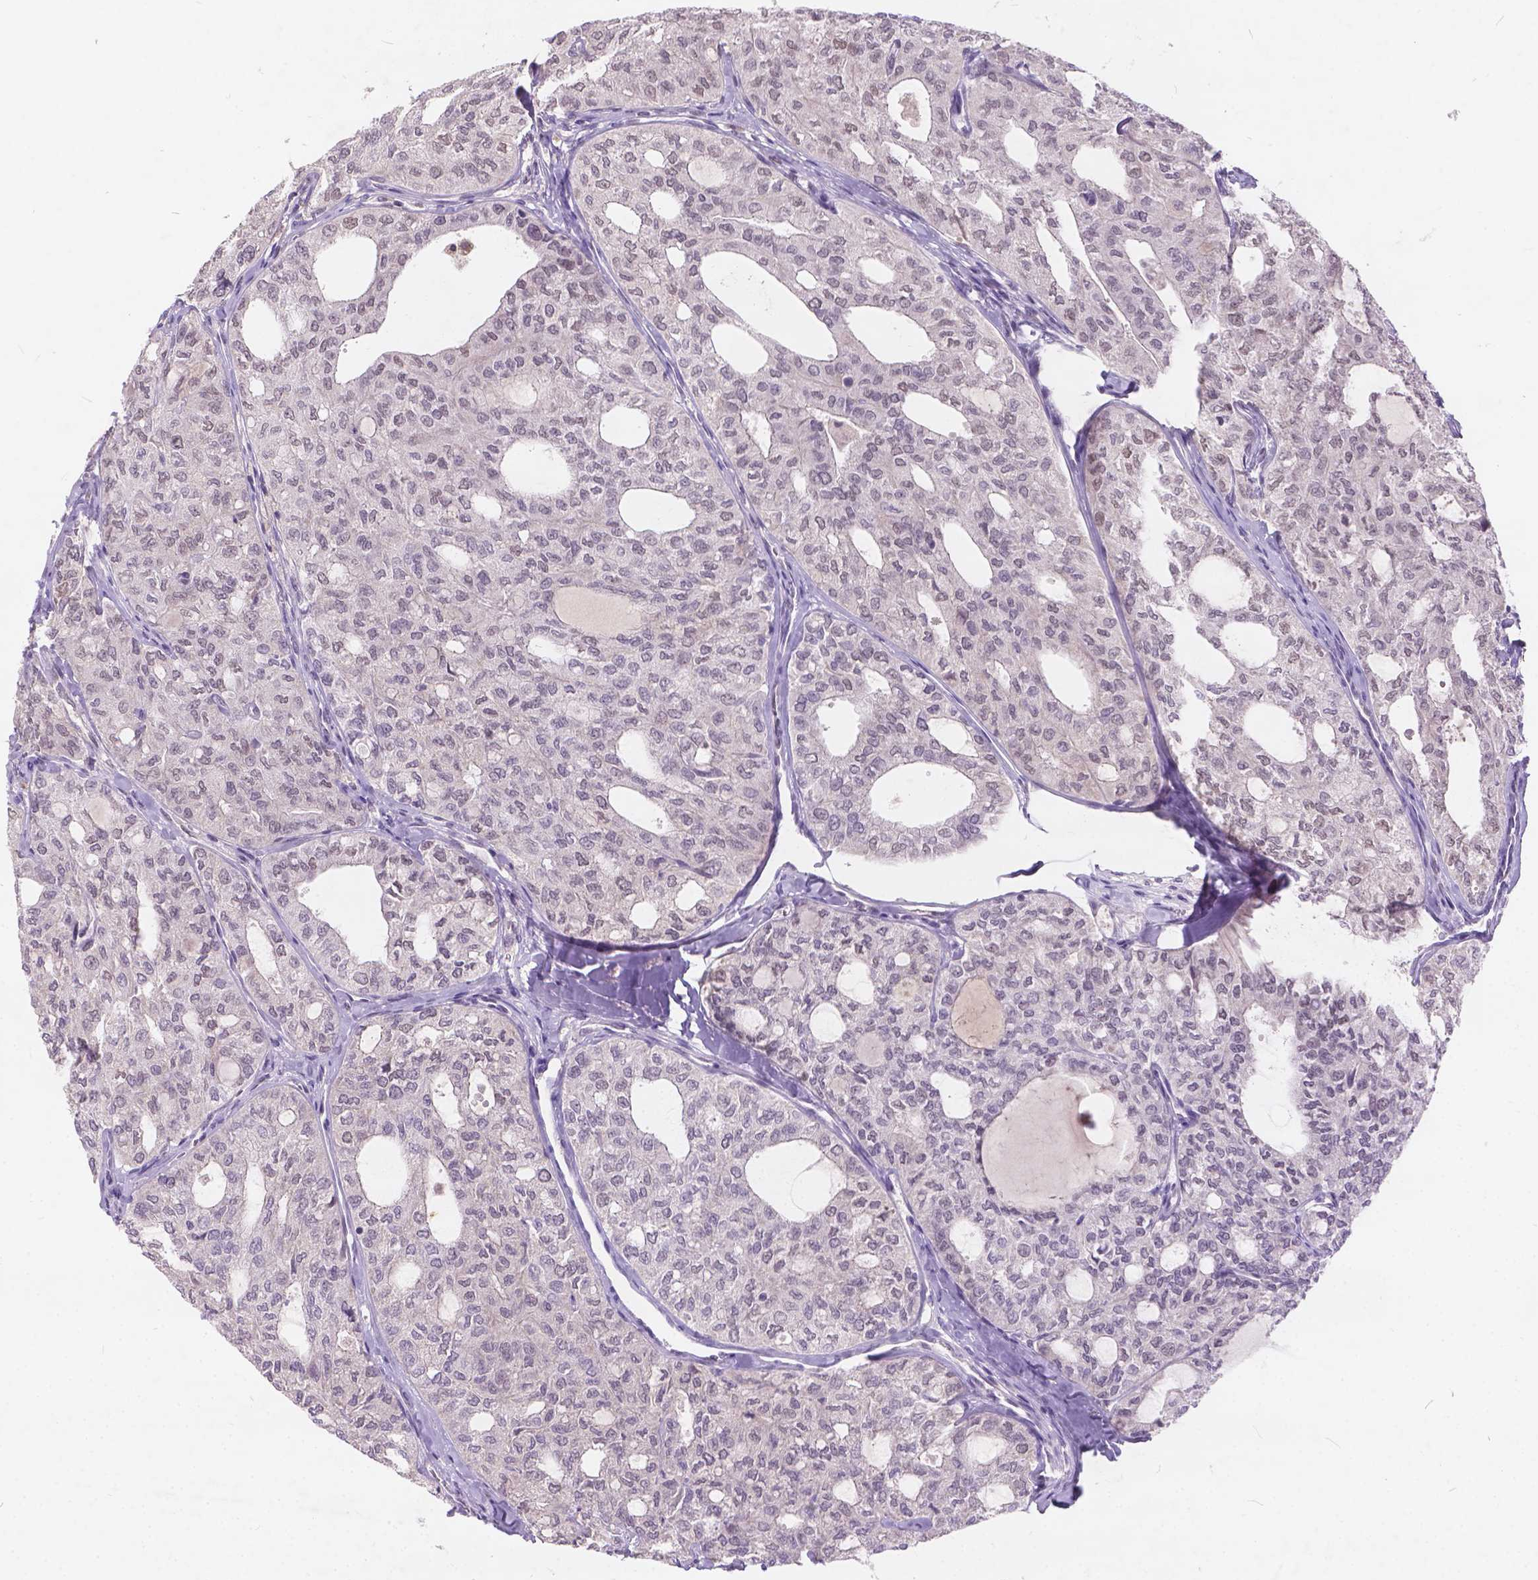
{"staining": {"intensity": "negative", "quantity": "none", "location": "none"}, "tissue": "thyroid cancer", "cell_type": "Tumor cells", "image_type": "cancer", "snomed": [{"axis": "morphology", "description": "Follicular adenoma carcinoma, NOS"}, {"axis": "topography", "description": "Thyroid gland"}], "caption": "This is an IHC photomicrograph of human thyroid cancer. There is no staining in tumor cells.", "gene": "FAM53A", "patient": {"sex": "male", "age": 75}}